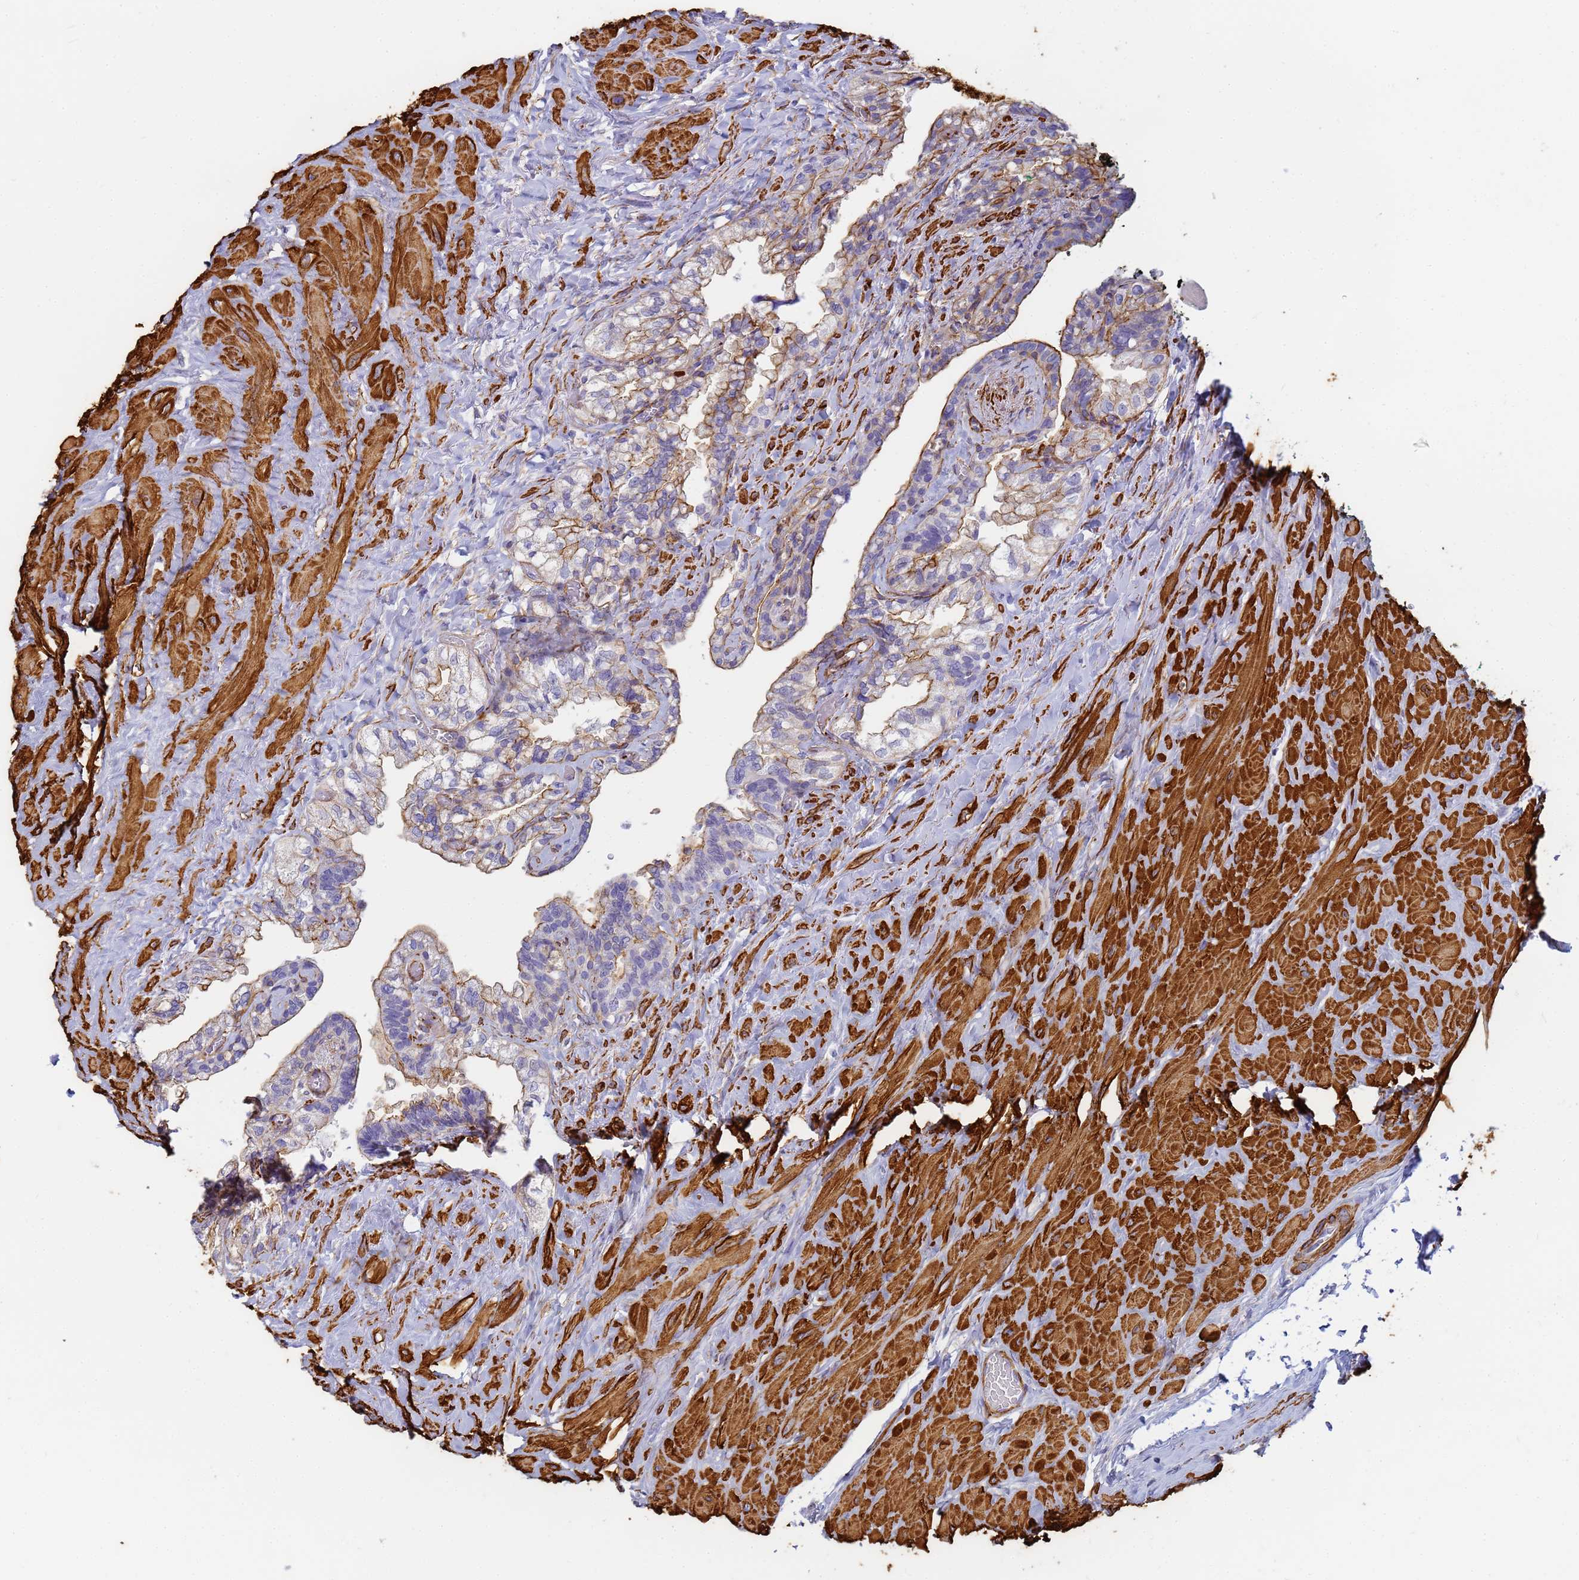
{"staining": {"intensity": "moderate", "quantity": "25%-75%", "location": "cytoplasmic/membranous"}, "tissue": "seminal vesicle", "cell_type": "Glandular cells", "image_type": "normal", "snomed": [{"axis": "morphology", "description": "Normal tissue, NOS"}, {"axis": "topography", "description": "Seminal veicle"}, {"axis": "topography", "description": "Peripheral nerve tissue"}], "caption": "Protein staining of normal seminal vesicle shows moderate cytoplasmic/membranous staining in about 25%-75% of glandular cells.", "gene": "TPM1", "patient": {"sex": "male", "age": 60}}